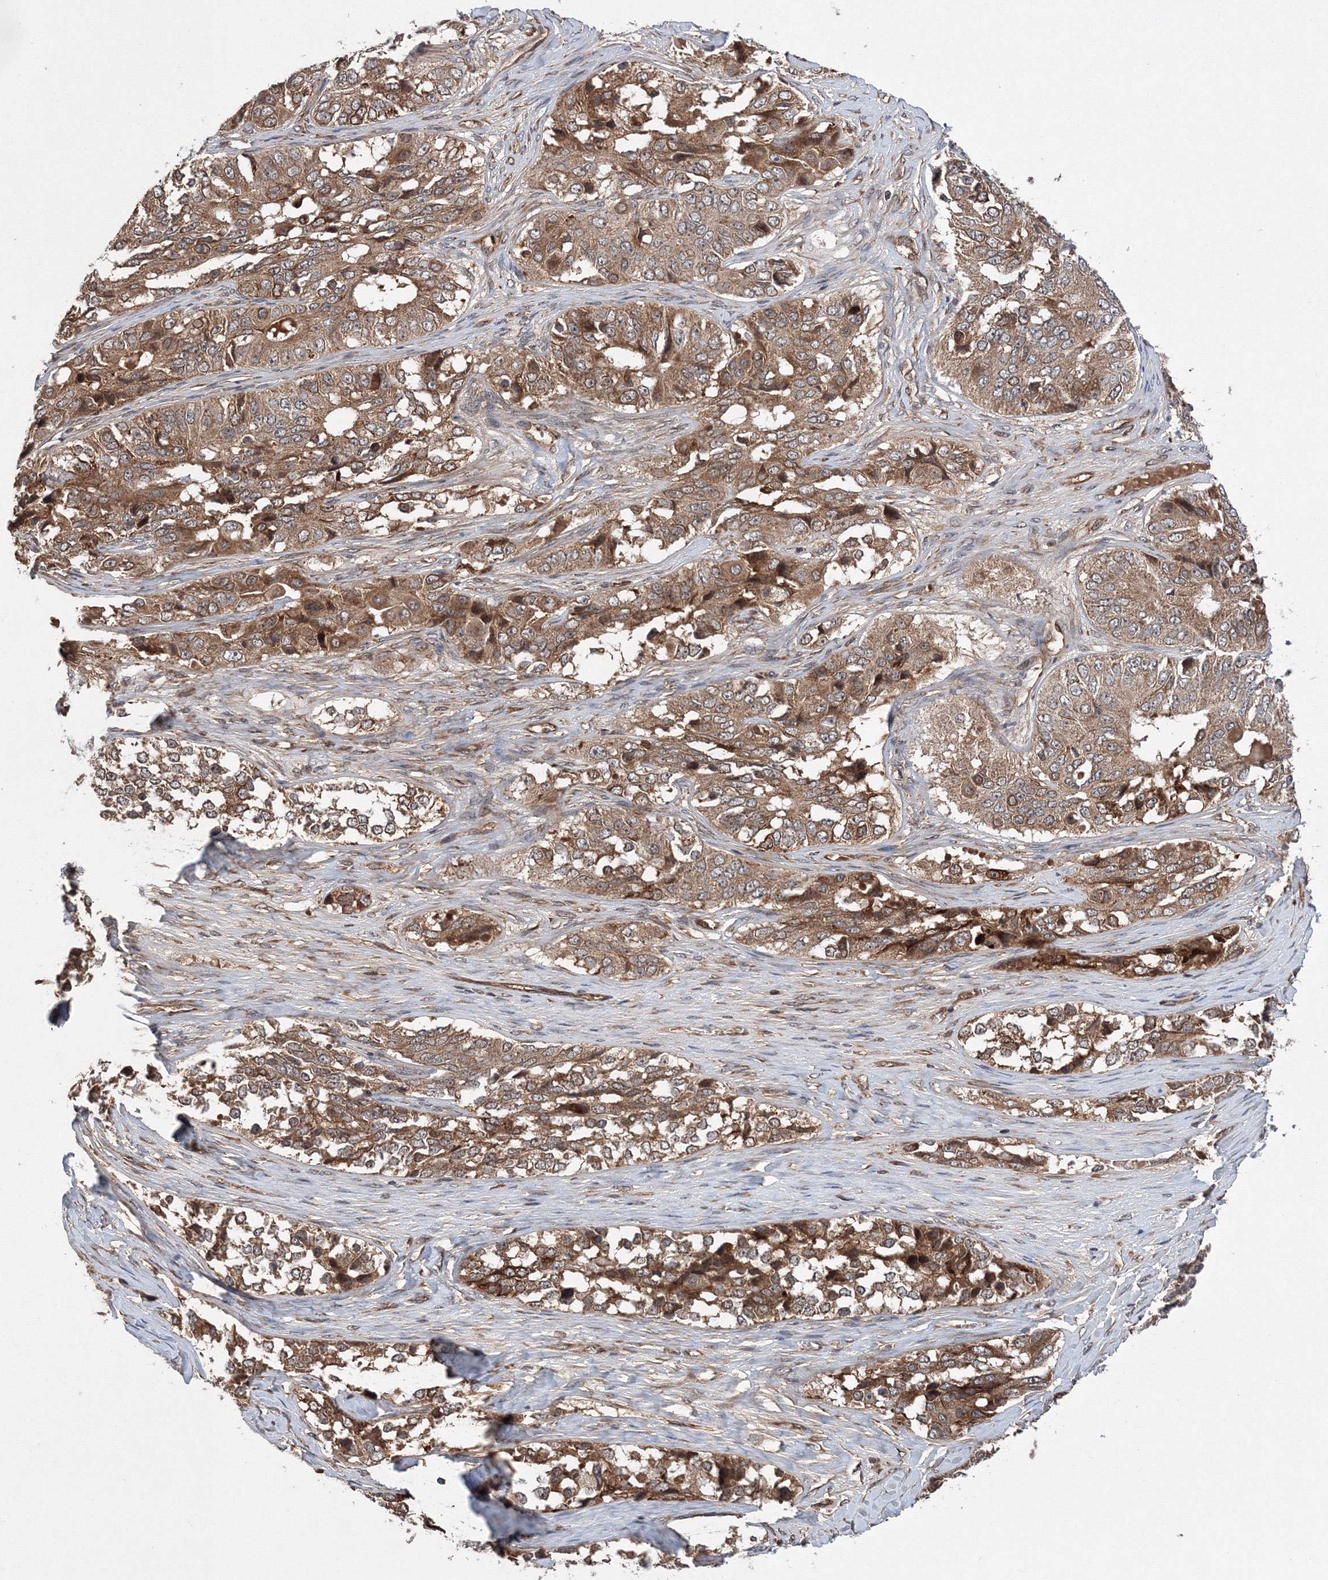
{"staining": {"intensity": "moderate", "quantity": ">75%", "location": "cytoplasmic/membranous"}, "tissue": "ovarian cancer", "cell_type": "Tumor cells", "image_type": "cancer", "snomed": [{"axis": "morphology", "description": "Carcinoma, endometroid"}, {"axis": "topography", "description": "Ovary"}], "caption": "Moderate cytoplasmic/membranous expression is appreciated in about >75% of tumor cells in ovarian cancer.", "gene": "ATG3", "patient": {"sex": "female", "age": 51}}